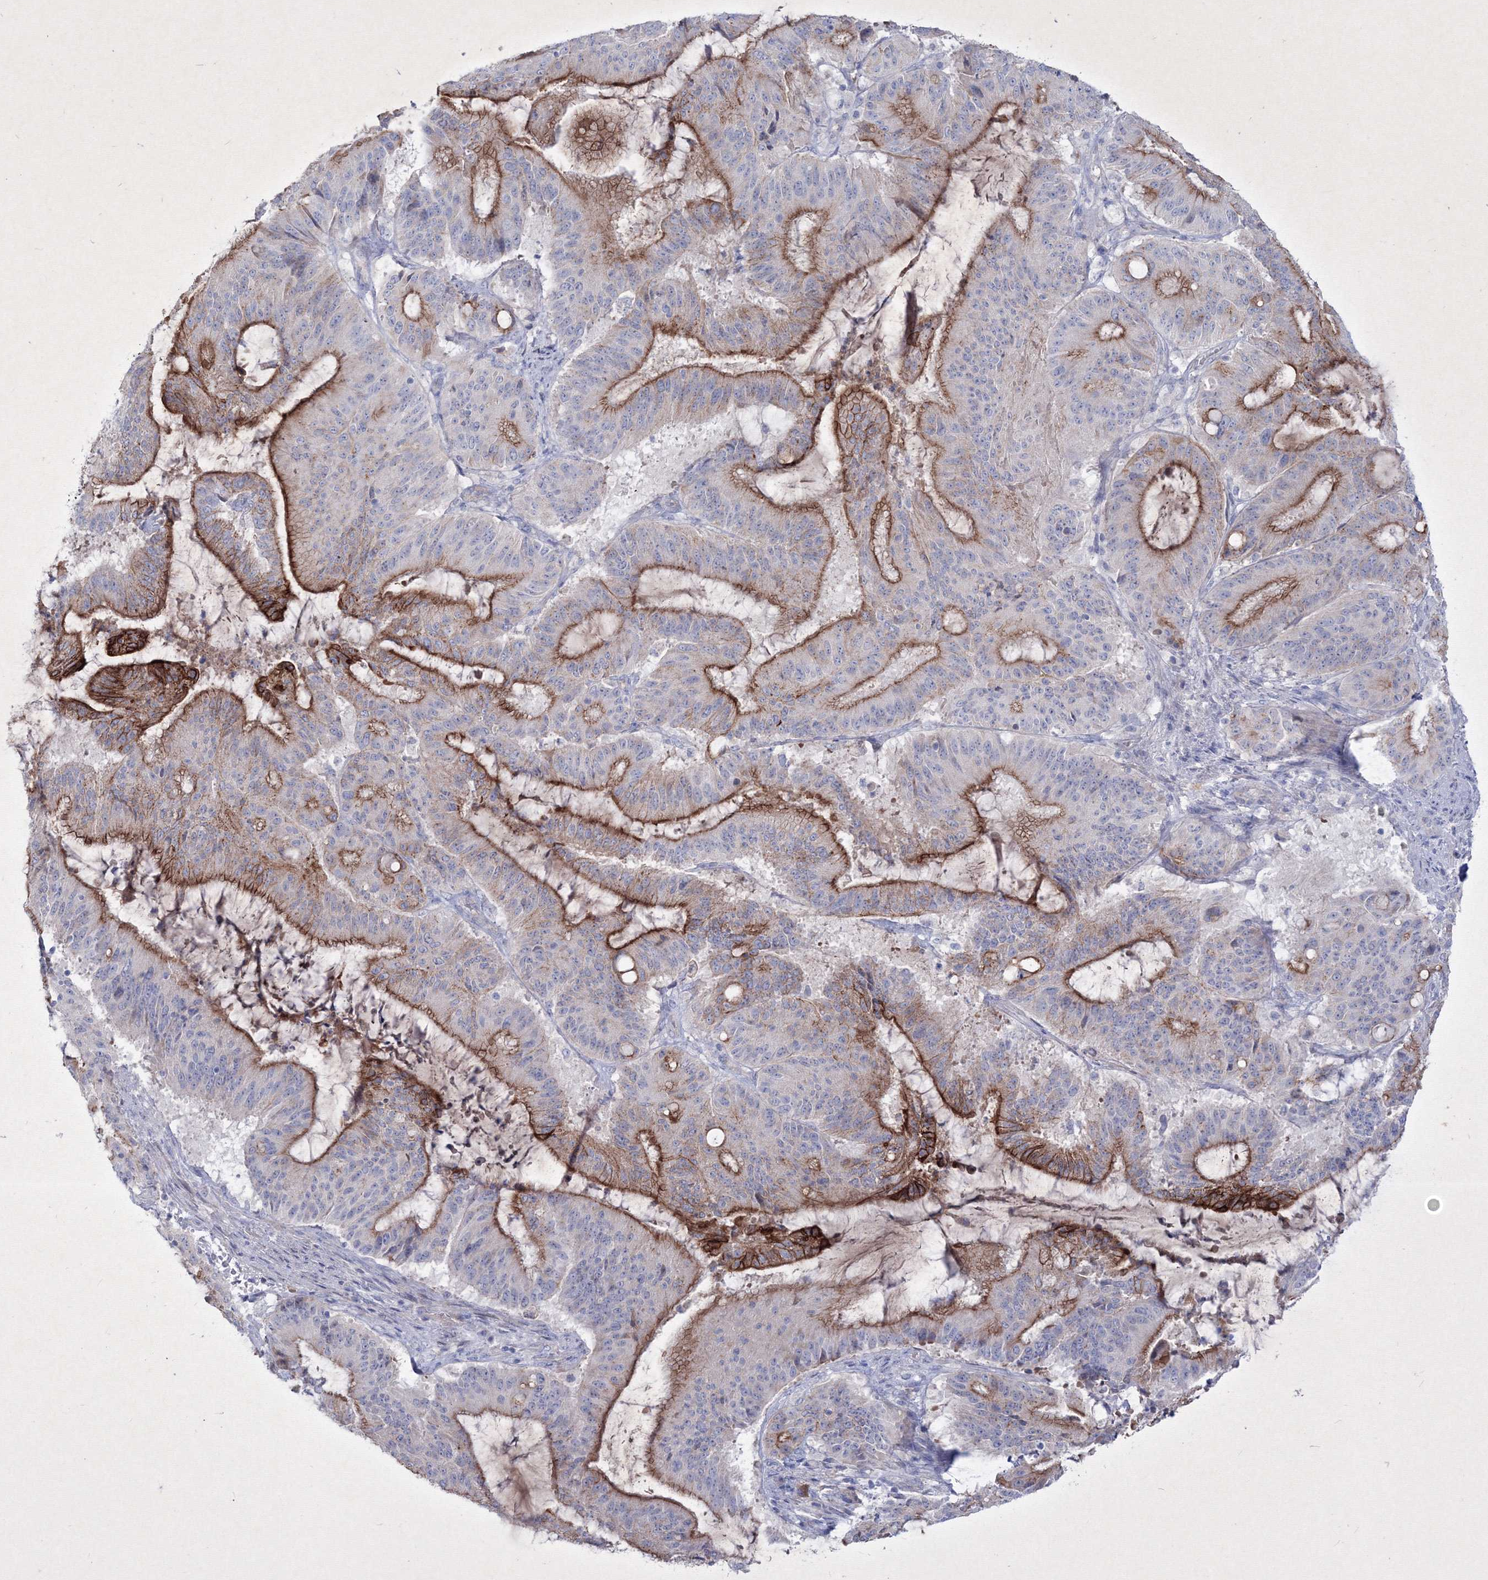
{"staining": {"intensity": "strong", "quantity": "<25%", "location": "cytoplasmic/membranous"}, "tissue": "liver cancer", "cell_type": "Tumor cells", "image_type": "cancer", "snomed": [{"axis": "morphology", "description": "Normal tissue, NOS"}, {"axis": "morphology", "description": "Cholangiocarcinoma"}, {"axis": "topography", "description": "Liver"}, {"axis": "topography", "description": "Peripheral nerve tissue"}], "caption": "Brown immunohistochemical staining in human liver cancer (cholangiocarcinoma) demonstrates strong cytoplasmic/membranous positivity in approximately <25% of tumor cells. (DAB (3,3'-diaminobenzidine) IHC with brightfield microscopy, high magnification).", "gene": "TMEM139", "patient": {"sex": "female", "age": 73}}